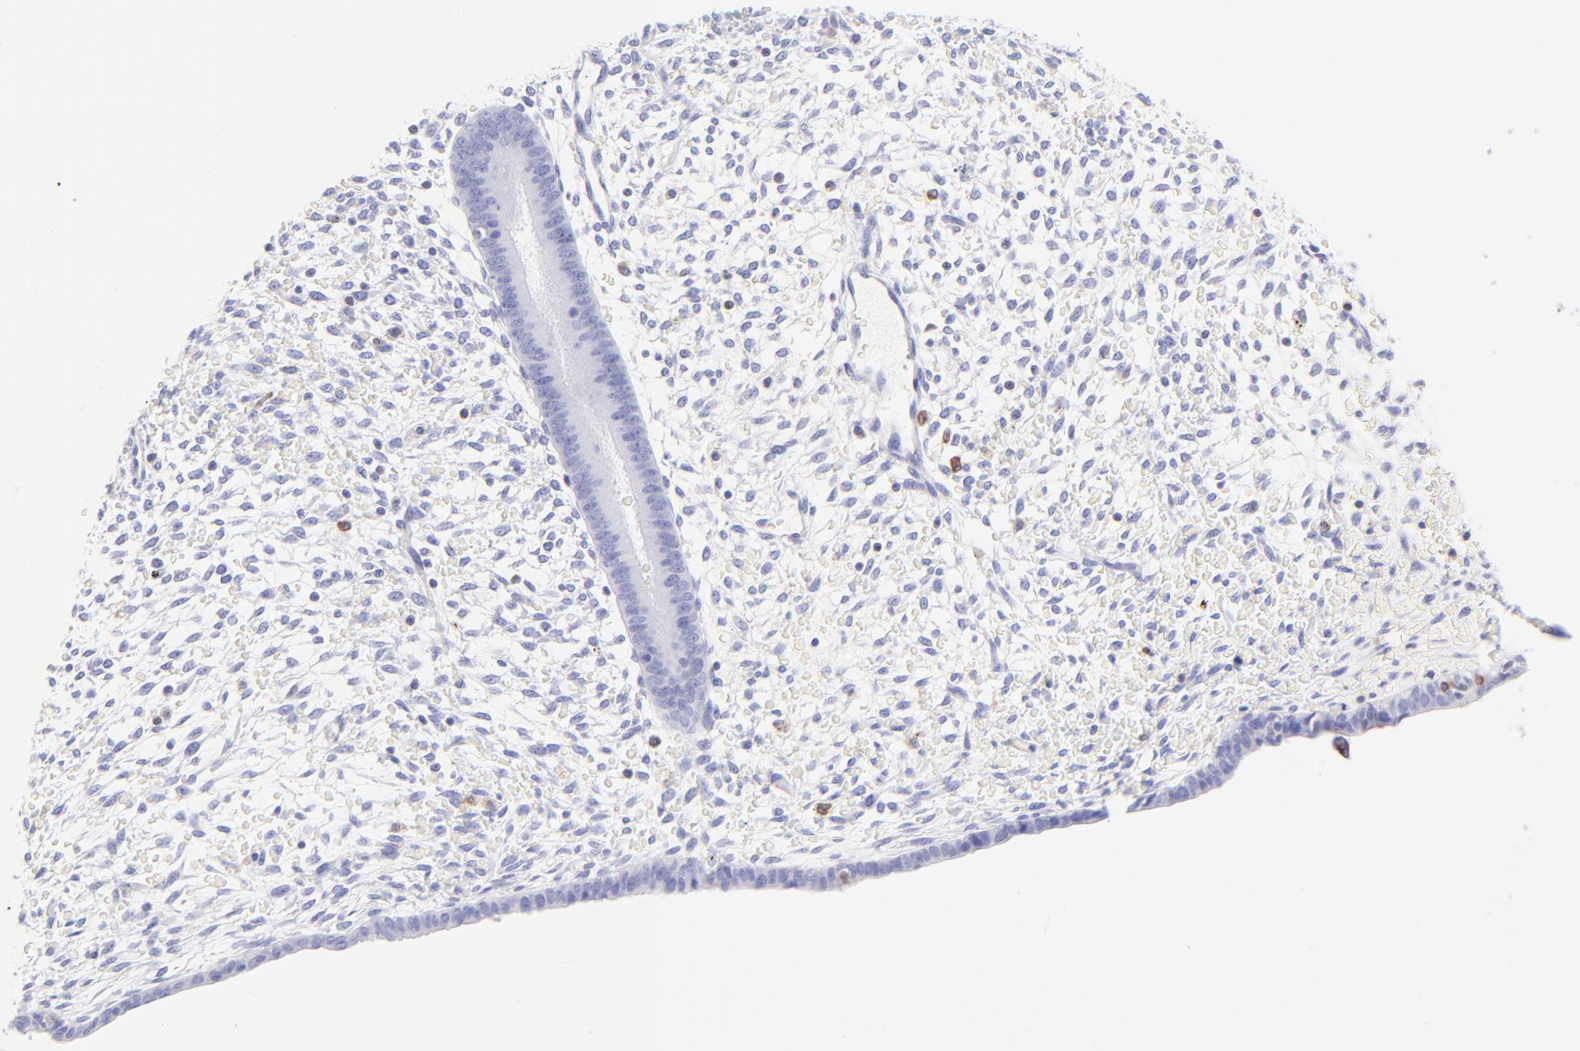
{"staining": {"intensity": "negative", "quantity": "none", "location": "none"}, "tissue": "endometrium", "cell_type": "Cells in endometrial stroma", "image_type": "normal", "snomed": [{"axis": "morphology", "description": "Normal tissue, NOS"}, {"axis": "topography", "description": "Endometrium"}], "caption": "Immunohistochemical staining of unremarkable endometrium demonstrates no significant expression in cells in endometrial stroma.", "gene": "IRAG2", "patient": {"sex": "female", "age": 42}}